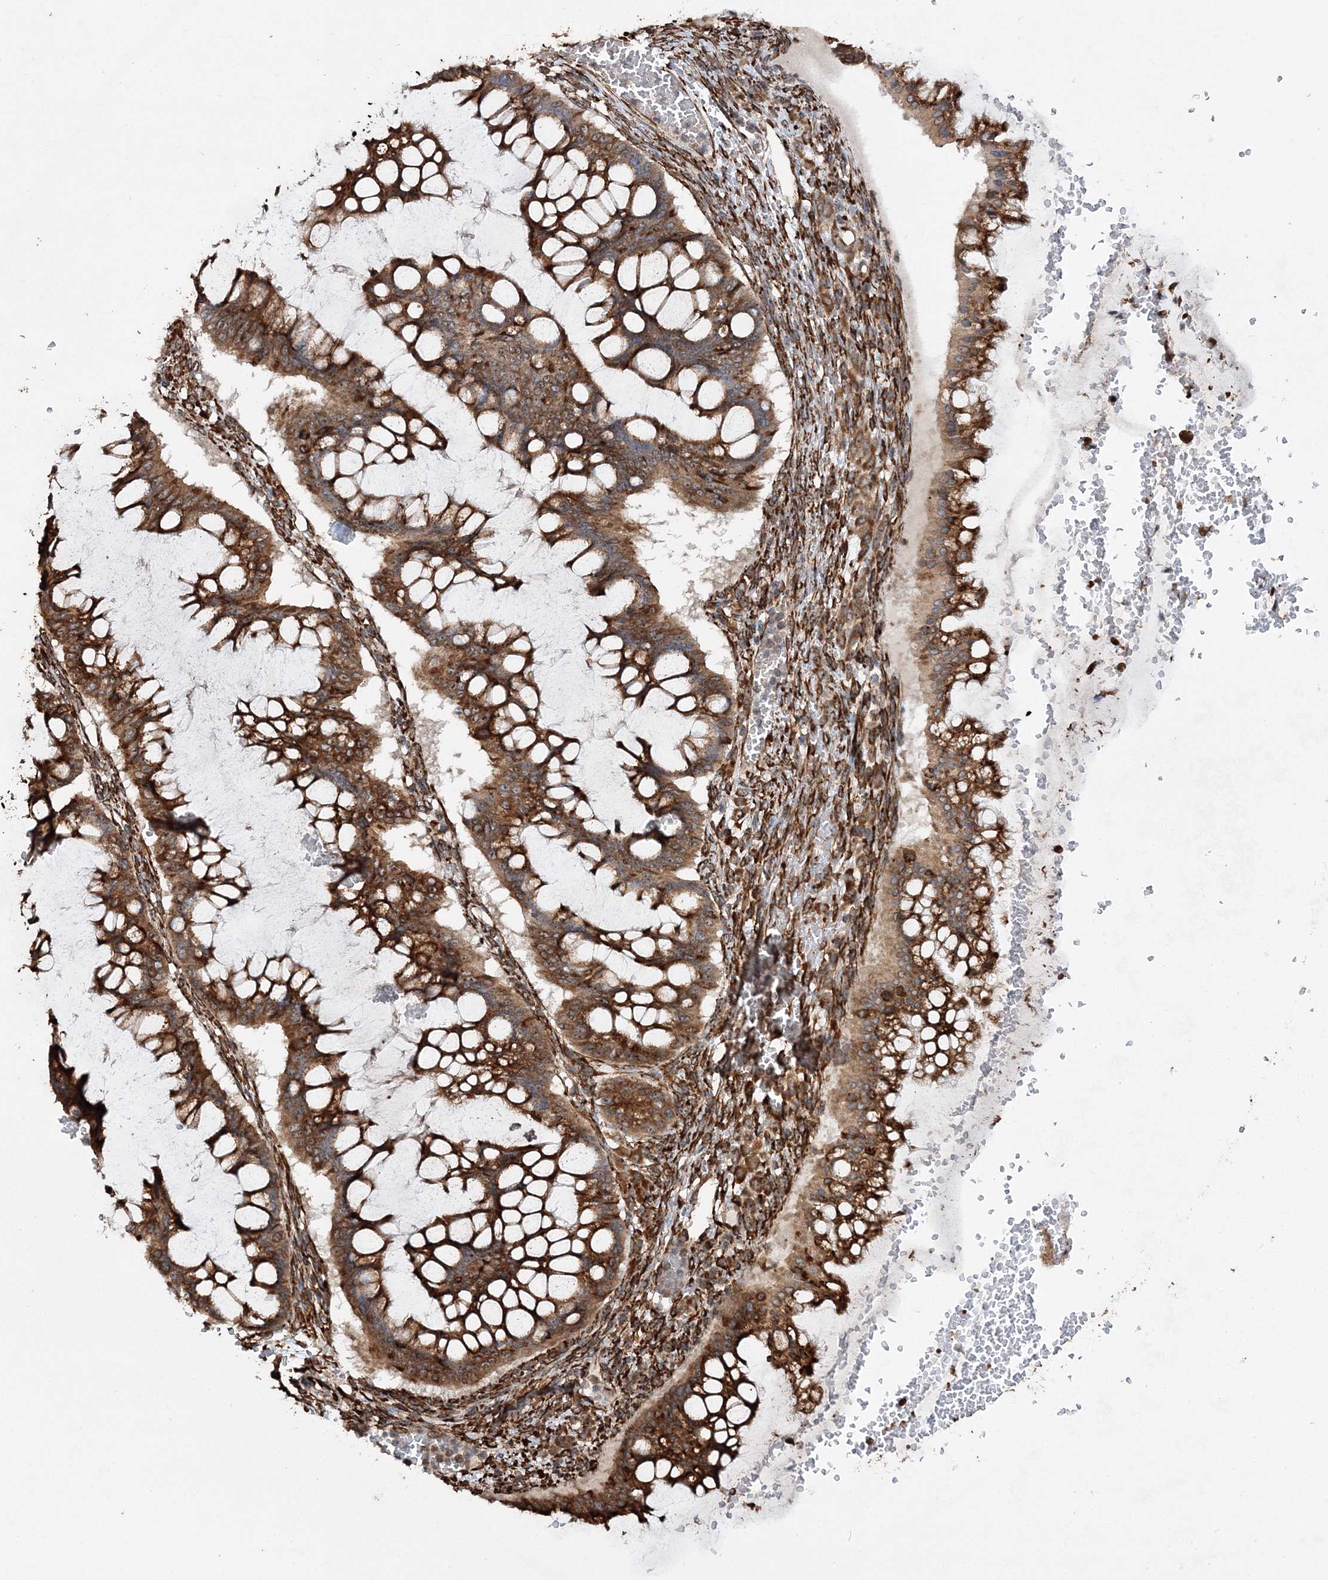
{"staining": {"intensity": "strong", "quantity": ">75%", "location": "cytoplasmic/membranous"}, "tissue": "ovarian cancer", "cell_type": "Tumor cells", "image_type": "cancer", "snomed": [{"axis": "morphology", "description": "Cystadenocarcinoma, mucinous, NOS"}, {"axis": "topography", "description": "Ovary"}], "caption": "Ovarian cancer (mucinous cystadenocarcinoma) stained for a protein displays strong cytoplasmic/membranous positivity in tumor cells.", "gene": "SCRN3", "patient": {"sex": "female", "age": 73}}